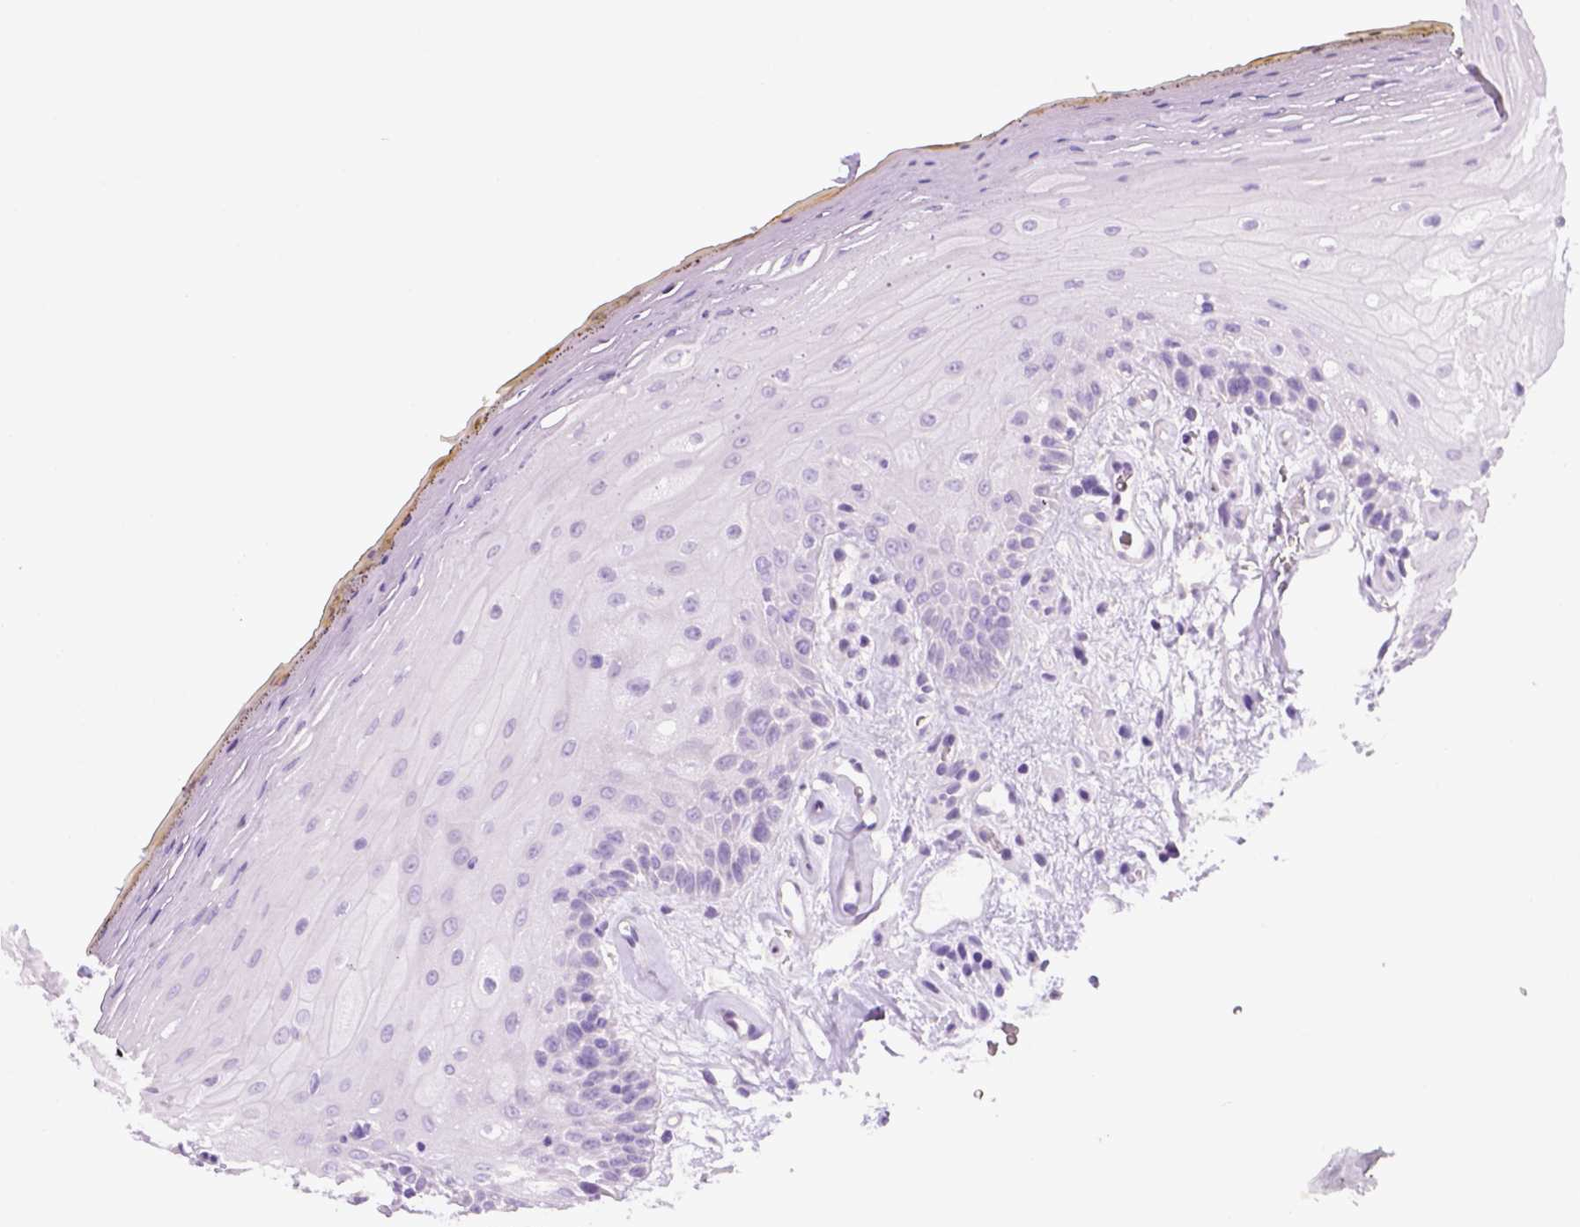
{"staining": {"intensity": "negative", "quantity": "none", "location": "none"}, "tissue": "oral mucosa", "cell_type": "Squamous epithelial cells", "image_type": "normal", "snomed": [{"axis": "morphology", "description": "Normal tissue, NOS"}, {"axis": "morphology", "description": "Squamous cell carcinoma, NOS"}, {"axis": "topography", "description": "Oral tissue"}, {"axis": "topography", "description": "Head-Neck"}], "caption": "Squamous epithelial cells are negative for protein expression in benign human oral mucosa.", "gene": "KRT71", "patient": {"sex": "male", "age": 52}}